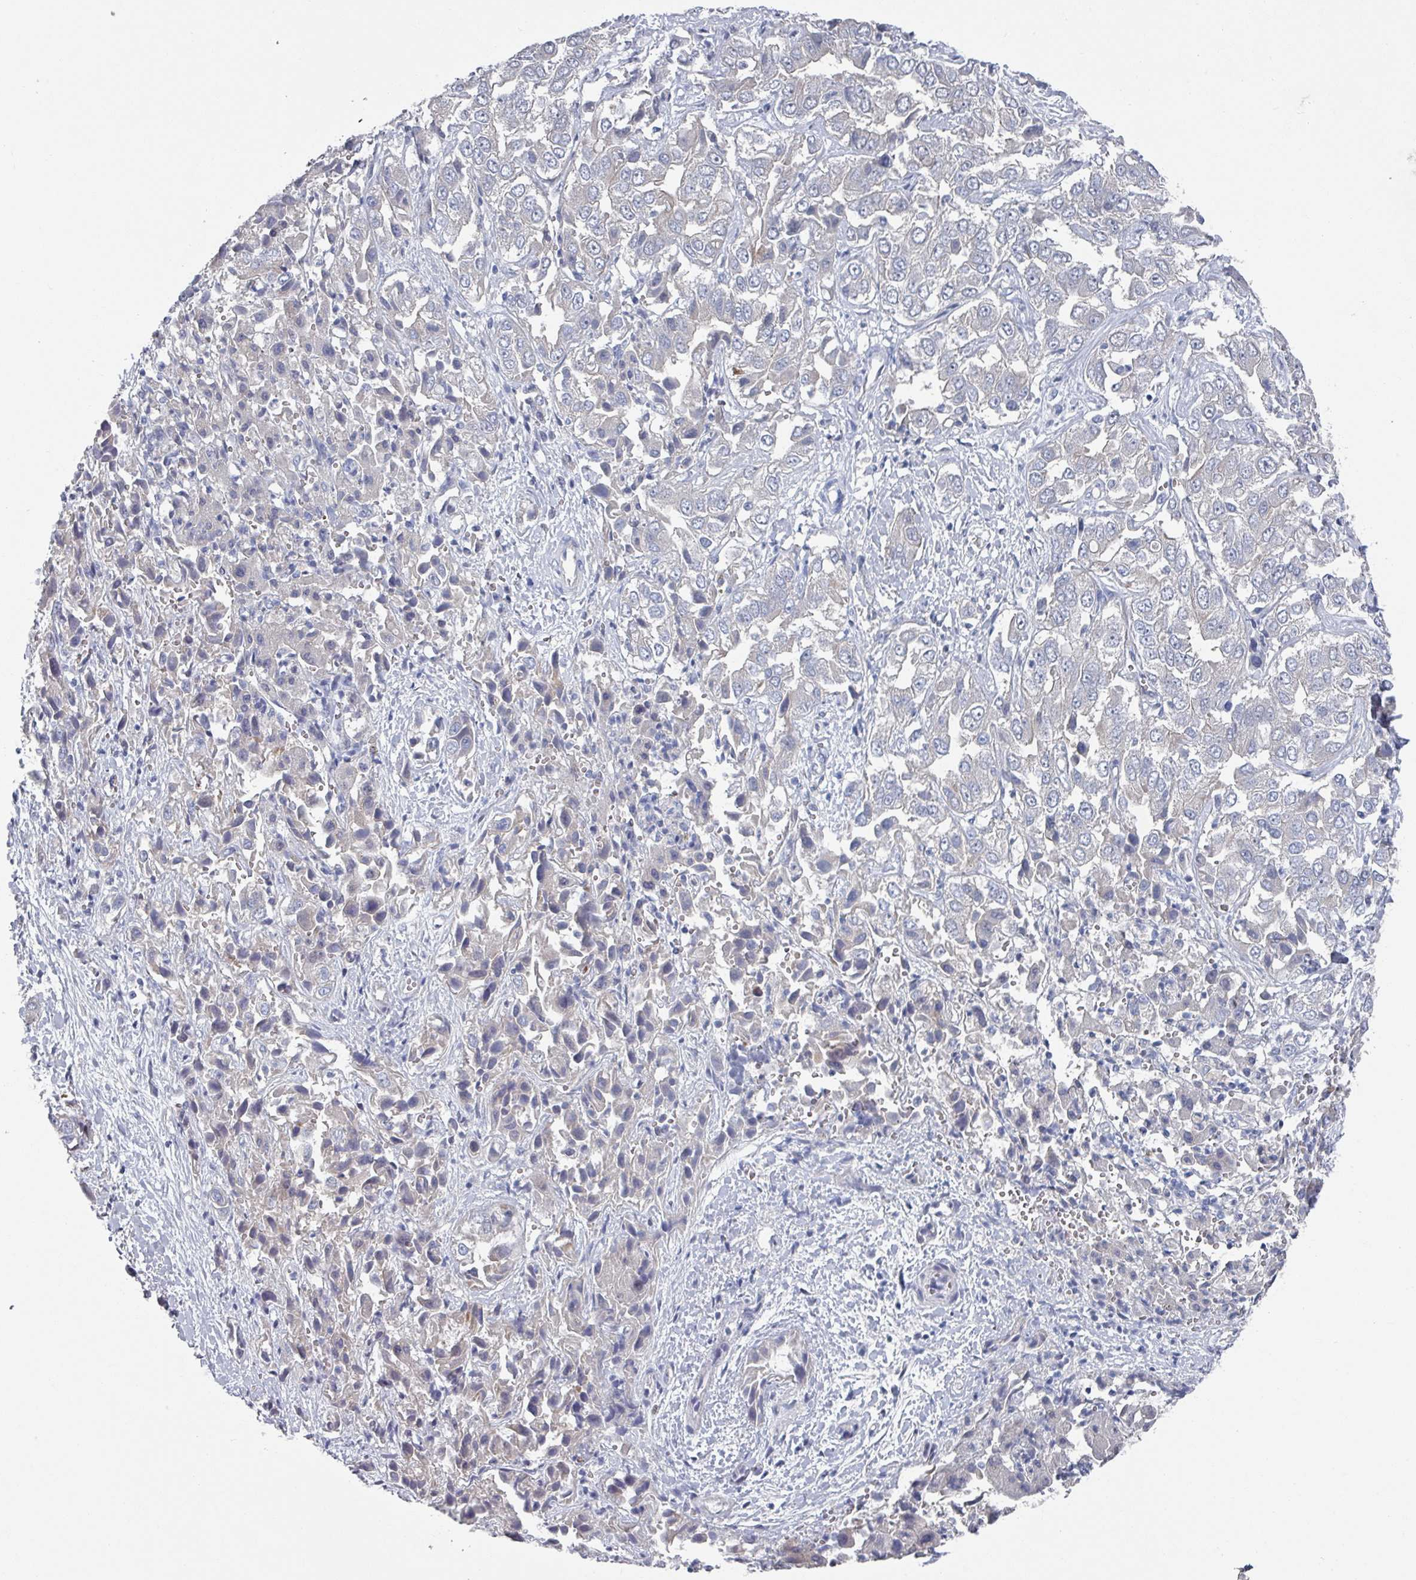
{"staining": {"intensity": "negative", "quantity": "none", "location": "none"}, "tissue": "liver cancer", "cell_type": "Tumor cells", "image_type": "cancer", "snomed": [{"axis": "morphology", "description": "Cholangiocarcinoma"}, {"axis": "topography", "description": "Liver"}], "caption": "There is no significant positivity in tumor cells of cholangiocarcinoma (liver). Brightfield microscopy of immunohistochemistry stained with DAB (brown) and hematoxylin (blue), captured at high magnification.", "gene": "EFL1", "patient": {"sex": "female", "age": 52}}